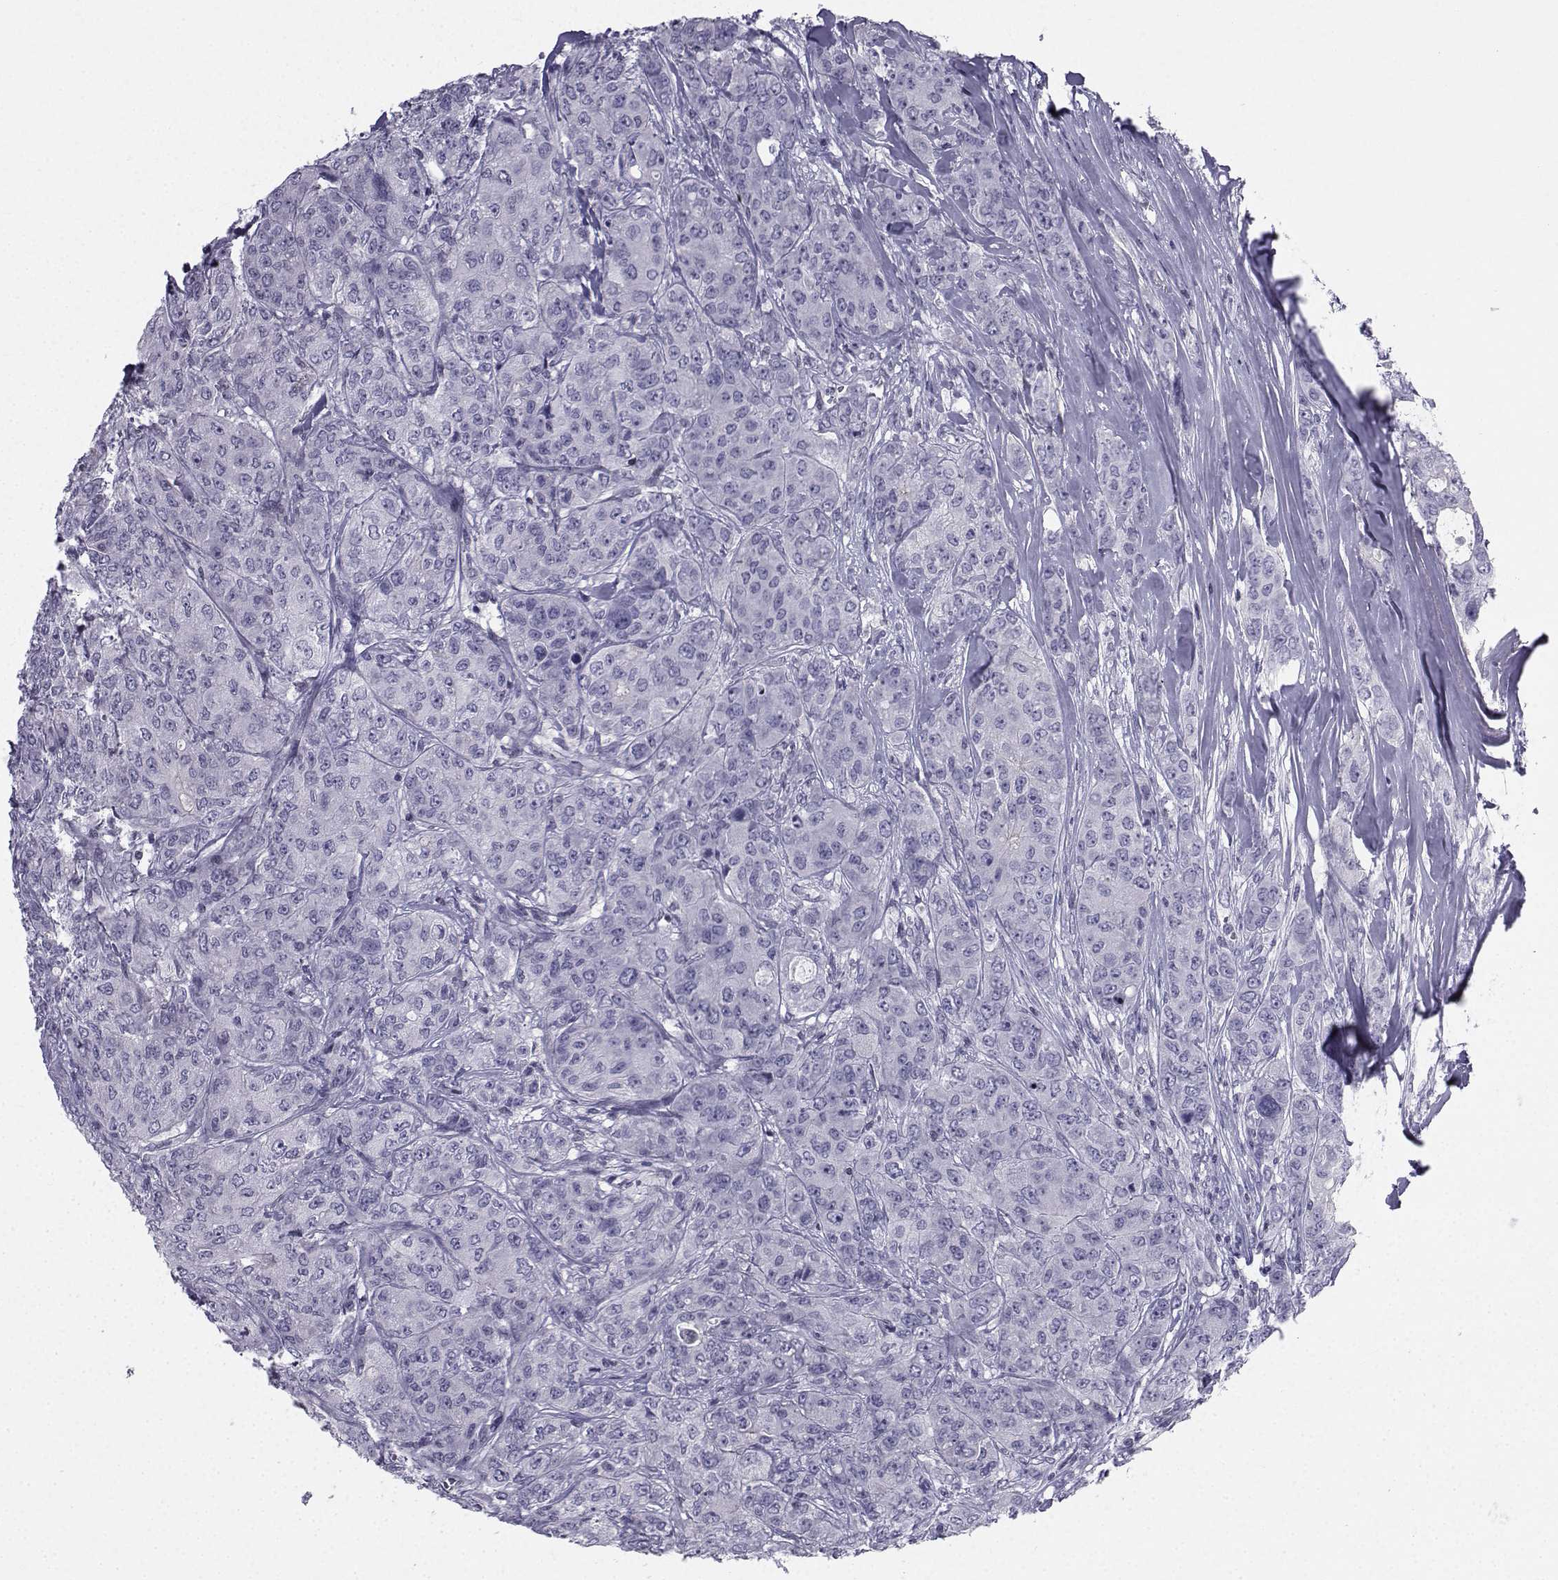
{"staining": {"intensity": "negative", "quantity": "none", "location": "none"}, "tissue": "breast cancer", "cell_type": "Tumor cells", "image_type": "cancer", "snomed": [{"axis": "morphology", "description": "Duct carcinoma"}, {"axis": "topography", "description": "Breast"}], "caption": "Protein analysis of breast cancer exhibits no significant positivity in tumor cells.", "gene": "SPANXD", "patient": {"sex": "female", "age": 43}}